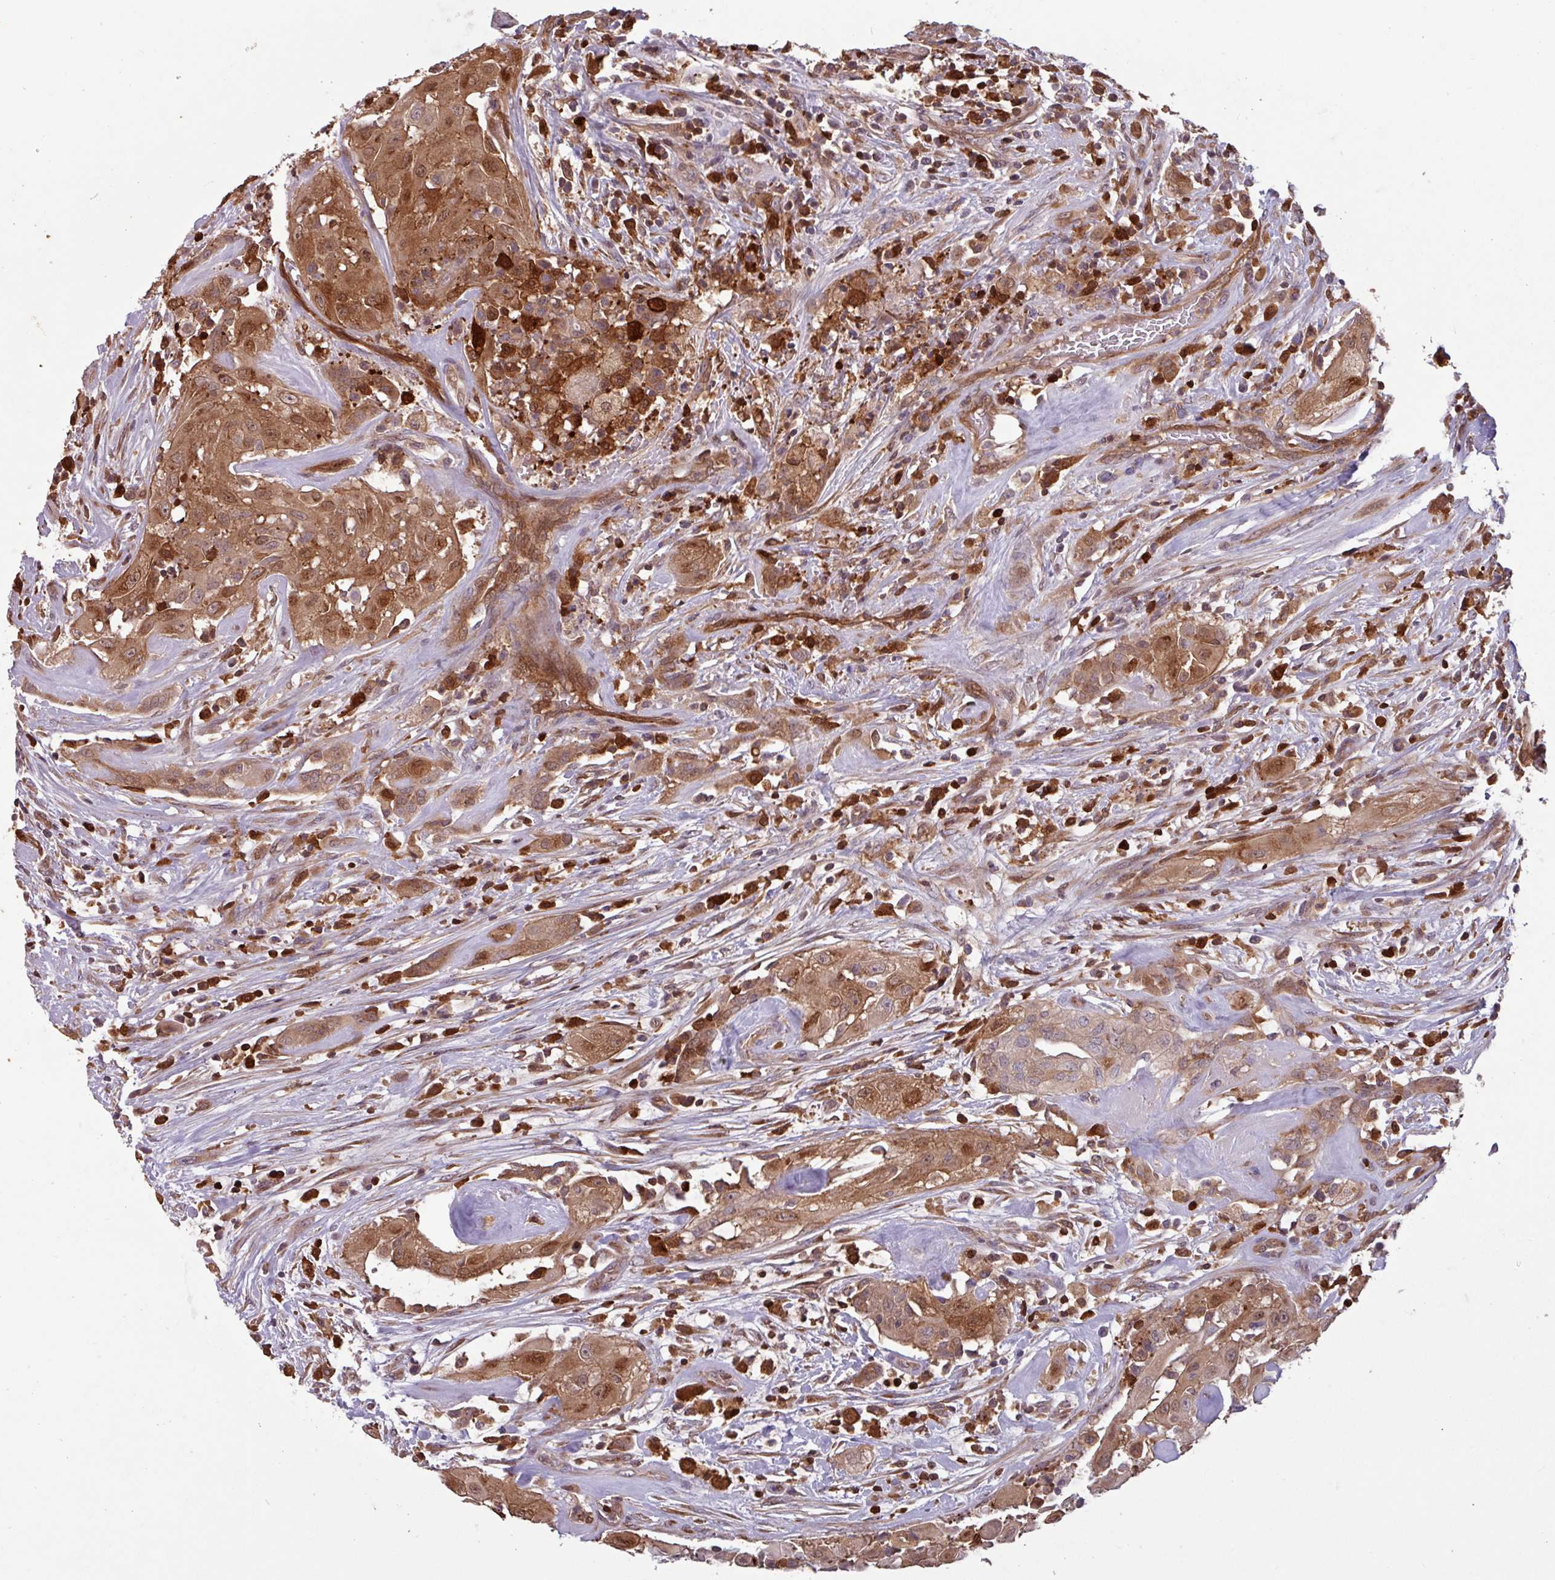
{"staining": {"intensity": "moderate", "quantity": ">75%", "location": "cytoplasmic/membranous,nuclear"}, "tissue": "thyroid cancer", "cell_type": "Tumor cells", "image_type": "cancer", "snomed": [{"axis": "morphology", "description": "Papillary adenocarcinoma, NOS"}, {"axis": "topography", "description": "Thyroid gland"}], "caption": "Thyroid cancer stained with a protein marker exhibits moderate staining in tumor cells.", "gene": "SEC61G", "patient": {"sex": "female", "age": 59}}